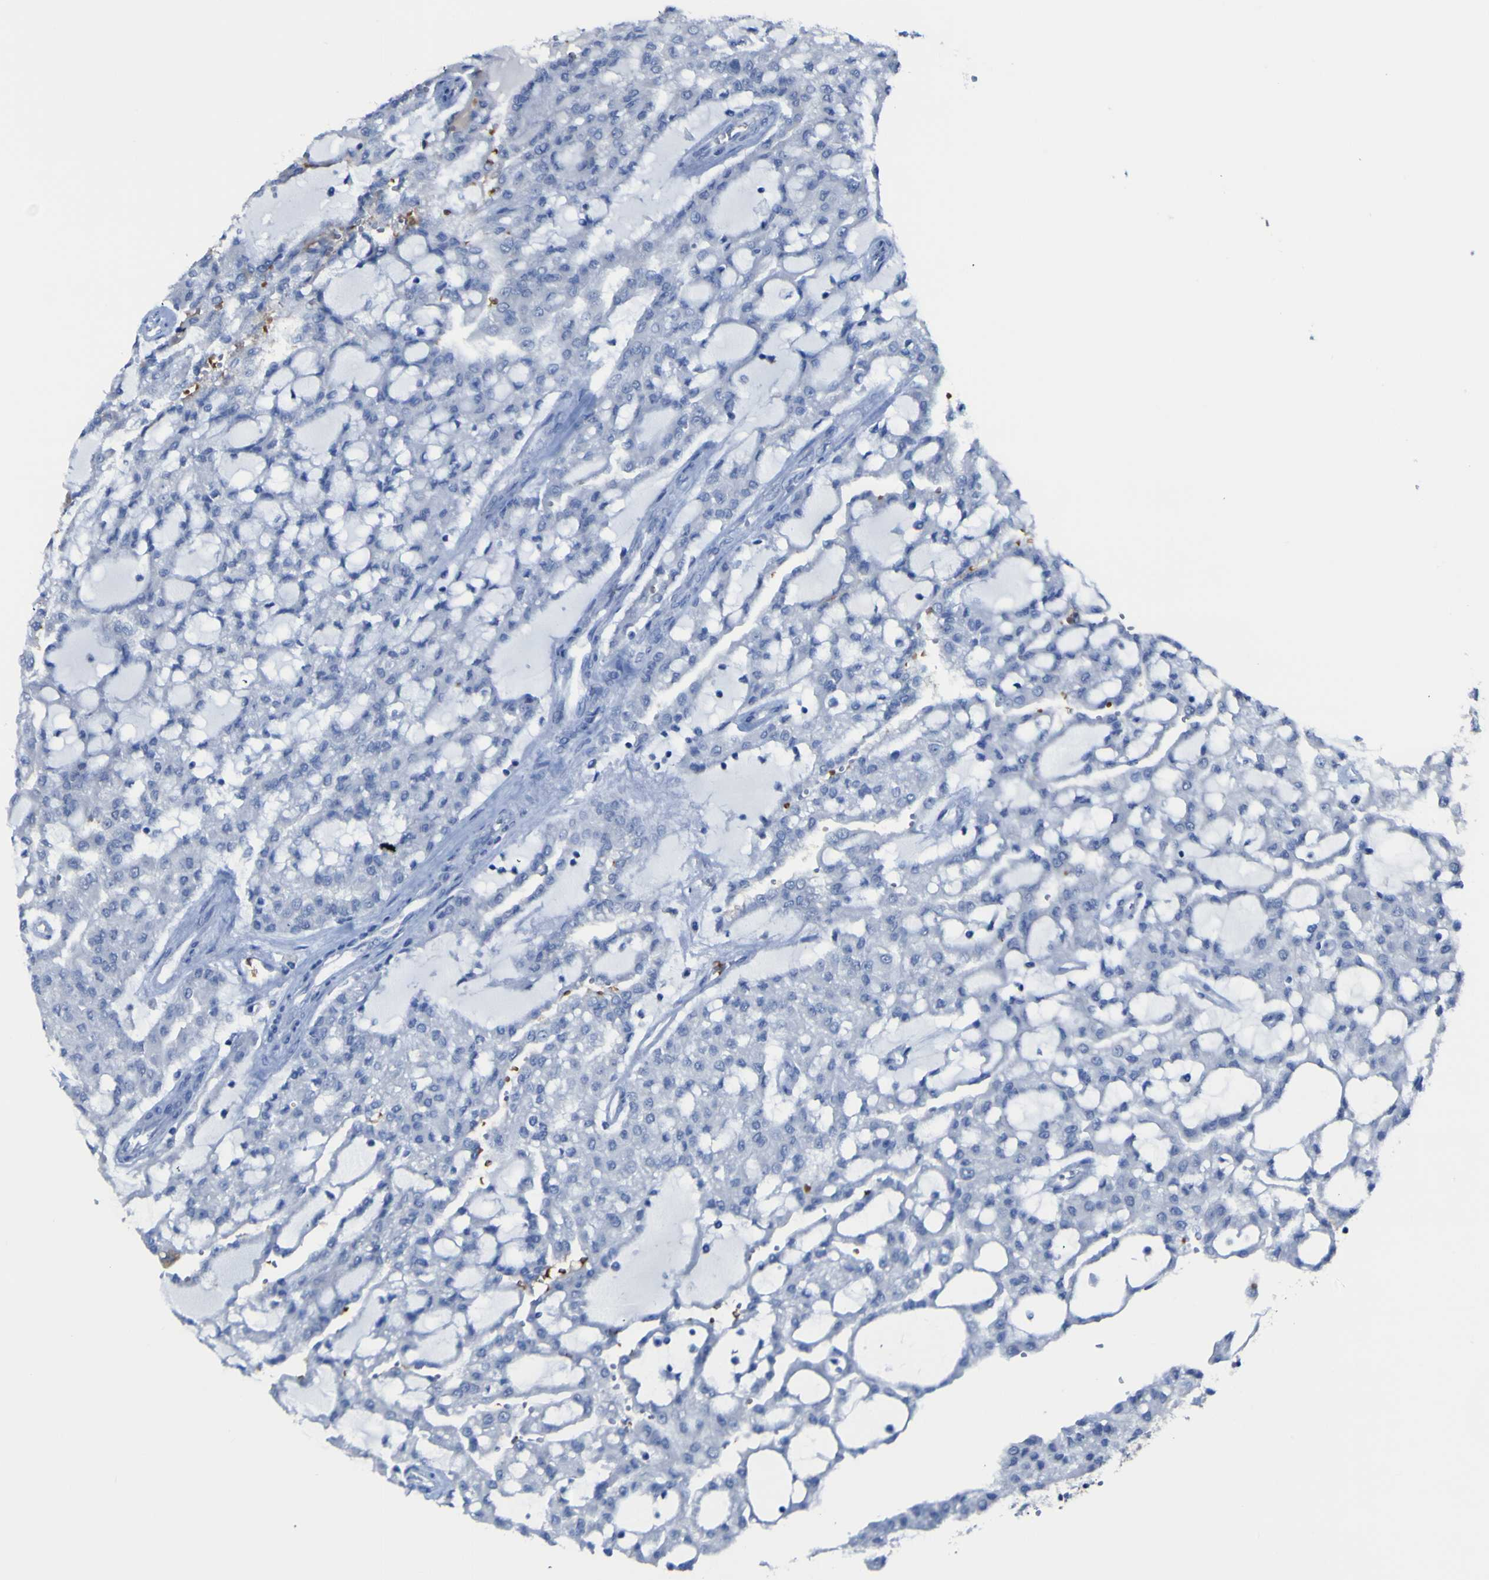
{"staining": {"intensity": "negative", "quantity": "none", "location": "none"}, "tissue": "renal cancer", "cell_type": "Tumor cells", "image_type": "cancer", "snomed": [{"axis": "morphology", "description": "Adenocarcinoma, NOS"}, {"axis": "topography", "description": "Kidney"}], "caption": "An IHC histopathology image of renal cancer is shown. There is no staining in tumor cells of renal cancer.", "gene": "GCM1", "patient": {"sex": "male", "age": 63}}